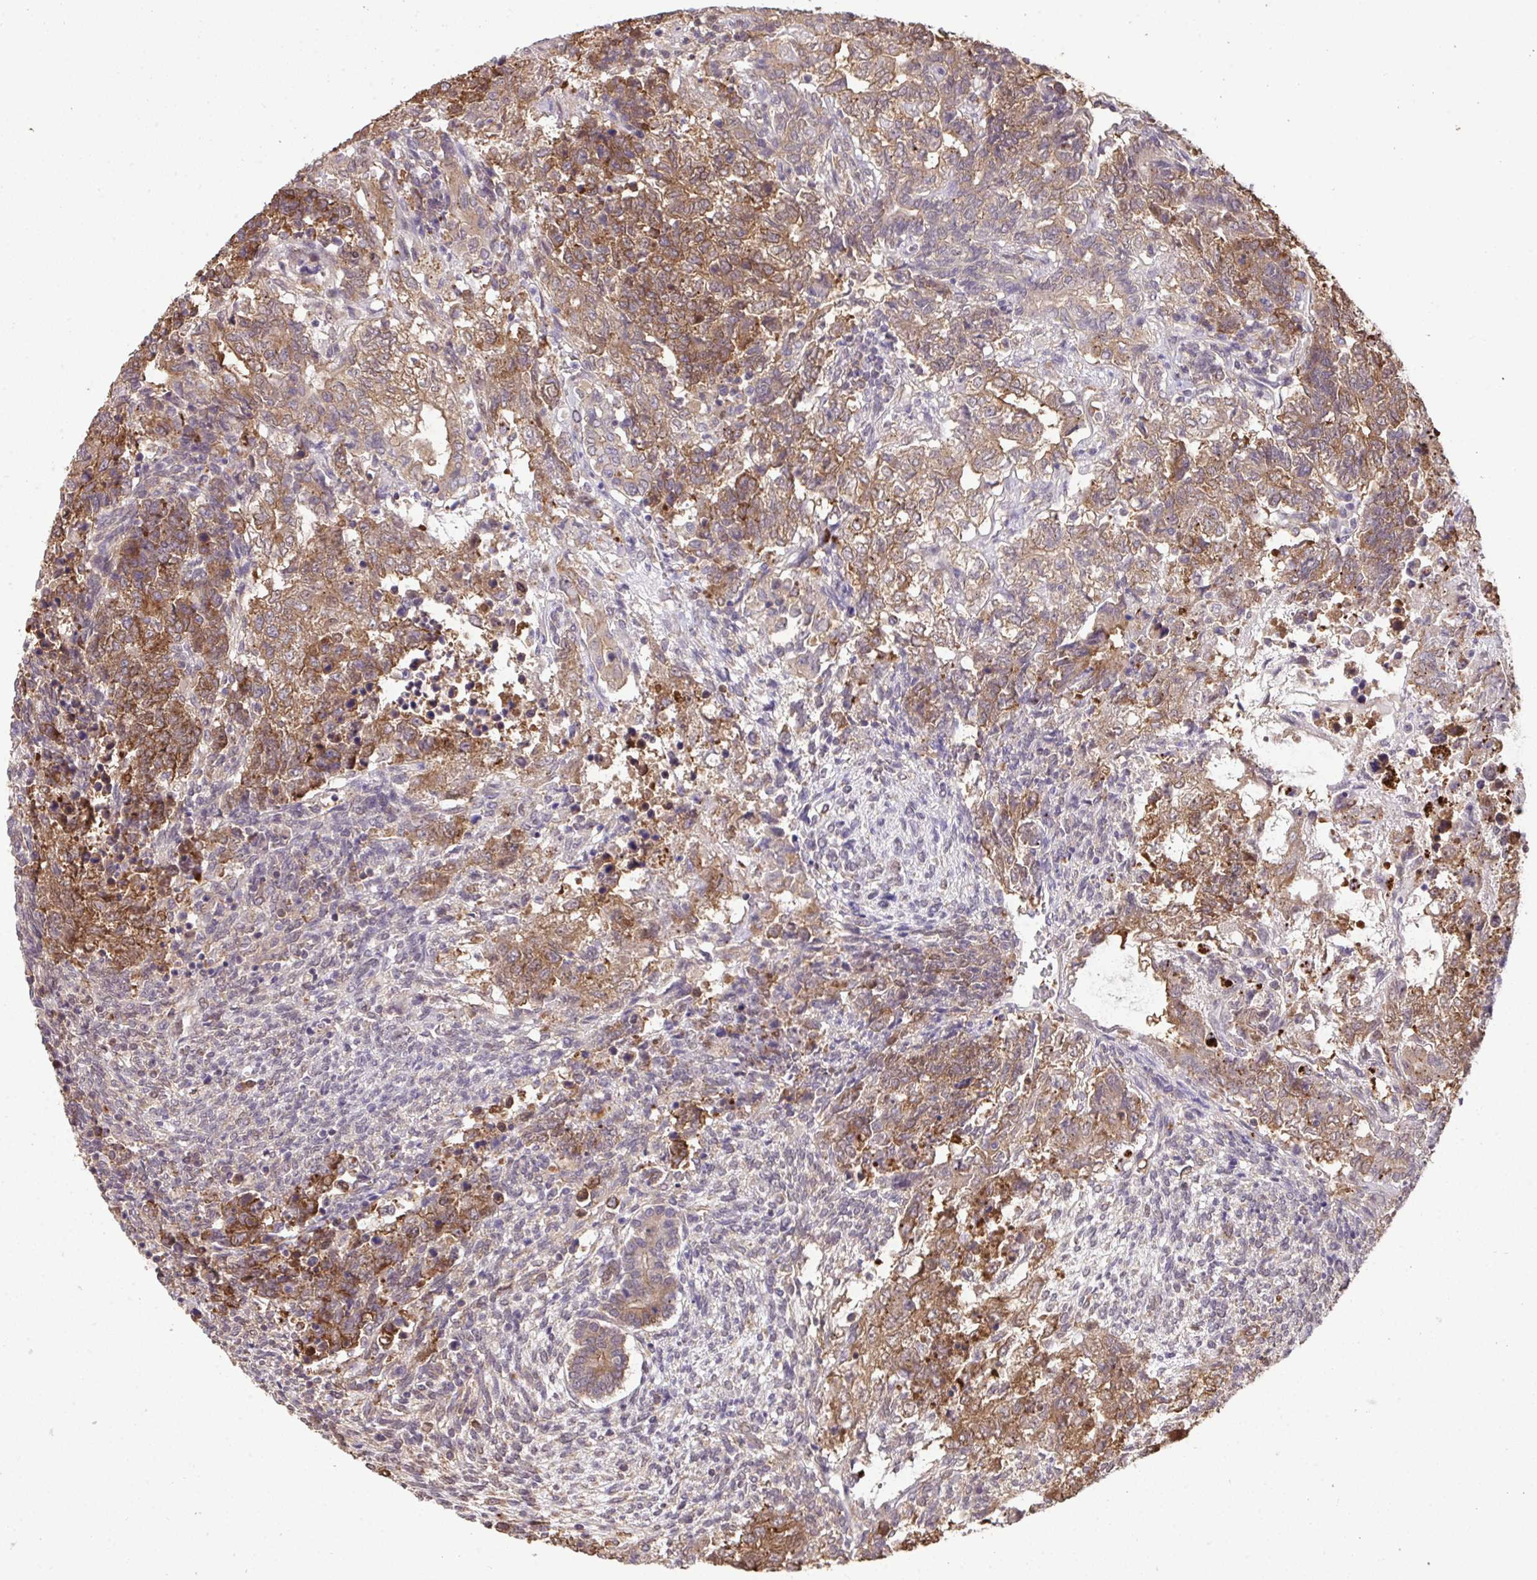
{"staining": {"intensity": "moderate", "quantity": ">75%", "location": "cytoplasmic/membranous"}, "tissue": "testis cancer", "cell_type": "Tumor cells", "image_type": "cancer", "snomed": [{"axis": "morphology", "description": "Carcinoma, Embryonal, NOS"}, {"axis": "topography", "description": "Testis"}], "caption": "This image shows testis cancer stained with immunohistochemistry to label a protein in brown. The cytoplasmic/membranous of tumor cells show moderate positivity for the protein. Nuclei are counter-stained blue.", "gene": "C12orf57", "patient": {"sex": "male", "age": 23}}